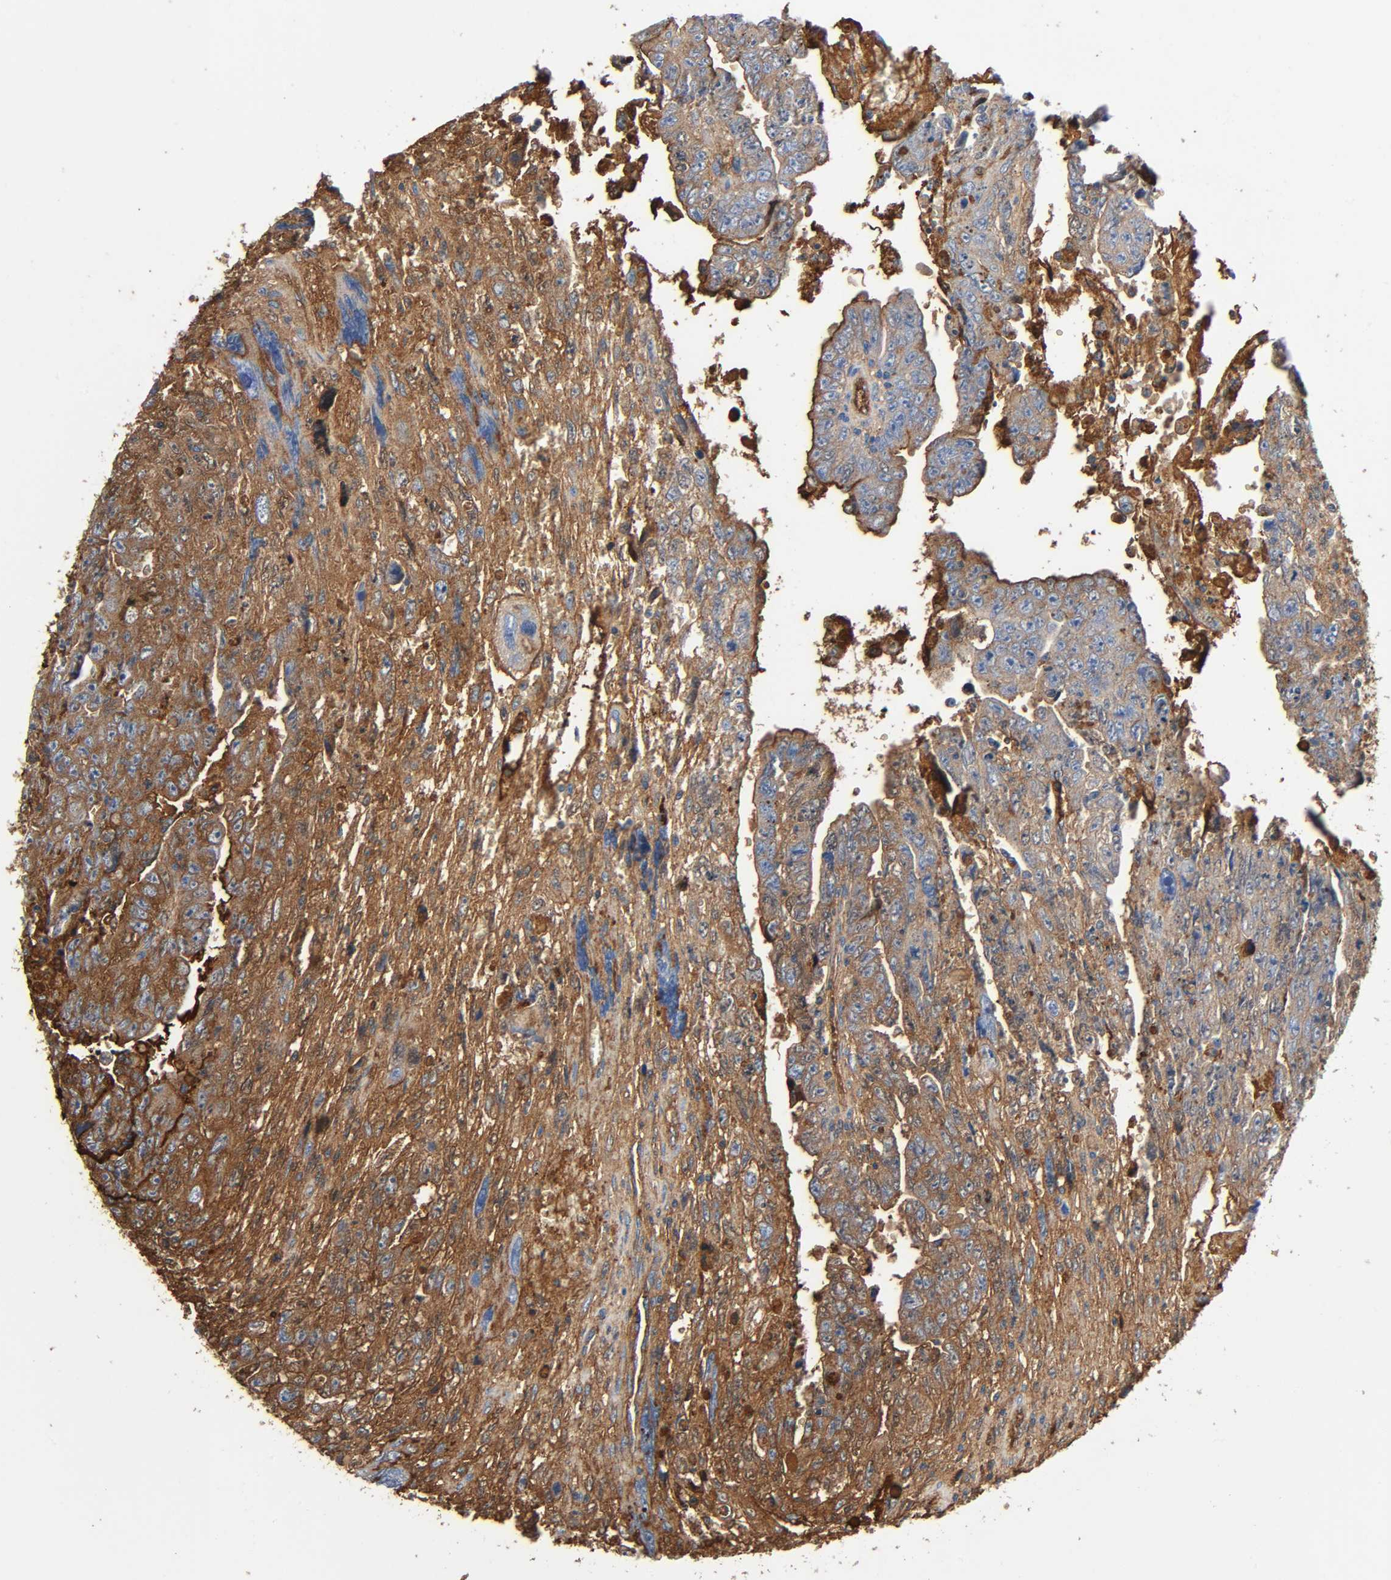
{"staining": {"intensity": "moderate", "quantity": "25%-75%", "location": "cytoplasmic/membranous"}, "tissue": "testis cancer", "cell_type": "Tumor cells", "image_type": "cancer", "snomed": [{"axis": "morphology", "description": "Carcinoma, Embryonal, NOS"}, {"axis": "topography", "description": "Testis"}], "caption": "IHC micrograph of embryonal carcinoma (testis) stained for a protein (brown), which shows medium levels of moderate cytoplasmic/membranous expression in about 25%-75% of tumor cells.", "gene": "C3", "patient": {"sex": "male", "age": 28}}